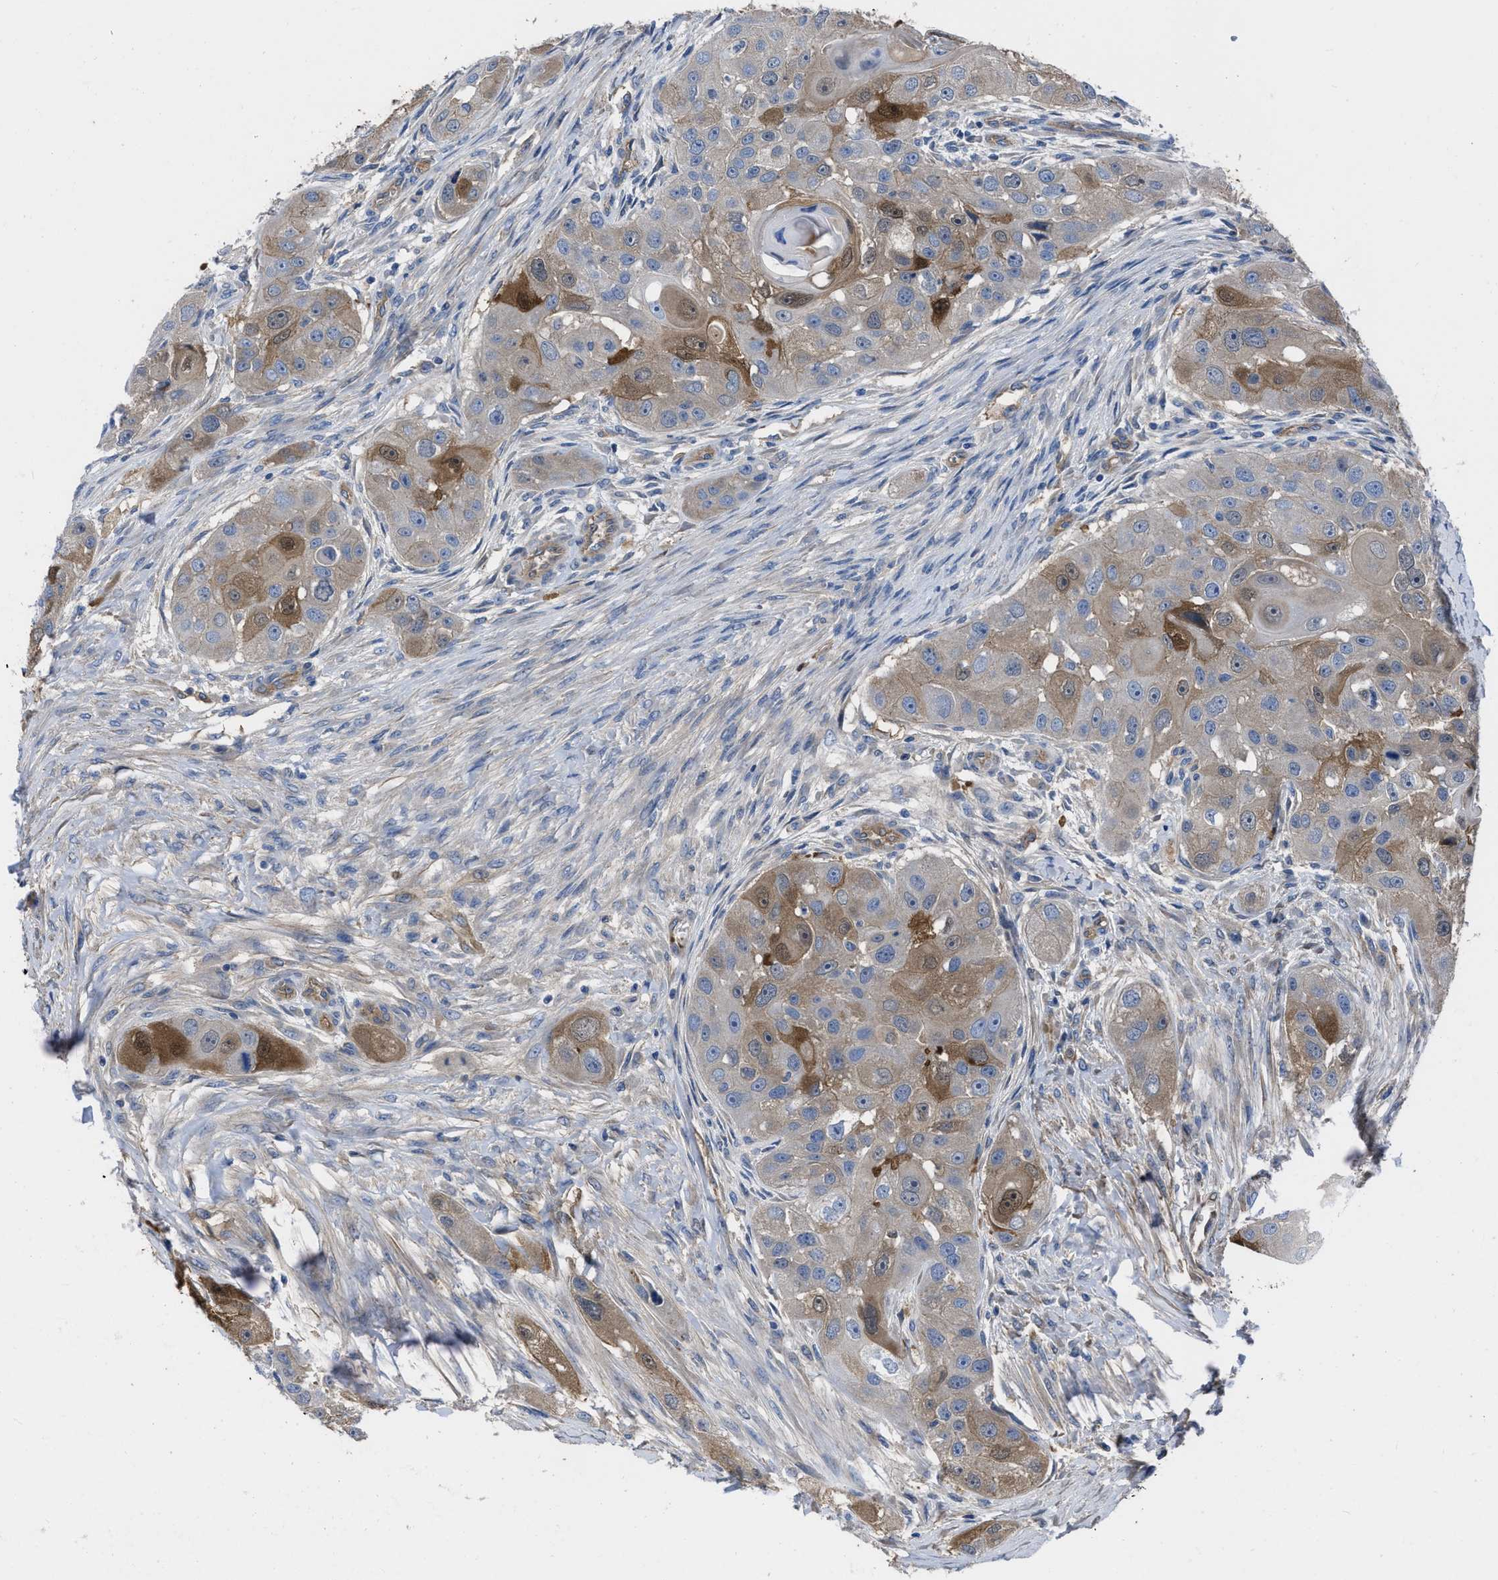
{"staining": {"intensity": "moderate", "quantity": "<25%", "location": "cytoplasmic/membranous"}, "tissue": "head and neck cancer", "cell_type": "Tumor cells", "image_type": "cancer", "snomed": [{"axis": "morphology", "description": "Normal tissue, NOS"}, {"axis": "morphology", "description": "Squamous cell carcinoma, NOS"}, {"axis": "topography", "description": "Skeletal muscle"}, {"axis": "topography", "description": "Head-Neck"}], "caption": "Moderate cytoplasmic/membranous positivity is identified in approximately <25% of tumor cells in squamous cell carcinoma (head and neck). (DAB (3,3'-diaminobenzidine) IHC with brightfield microscopy, high magnification).", "gene": "TRIOBP", "patient": {"sex": "male", "age": 51}}